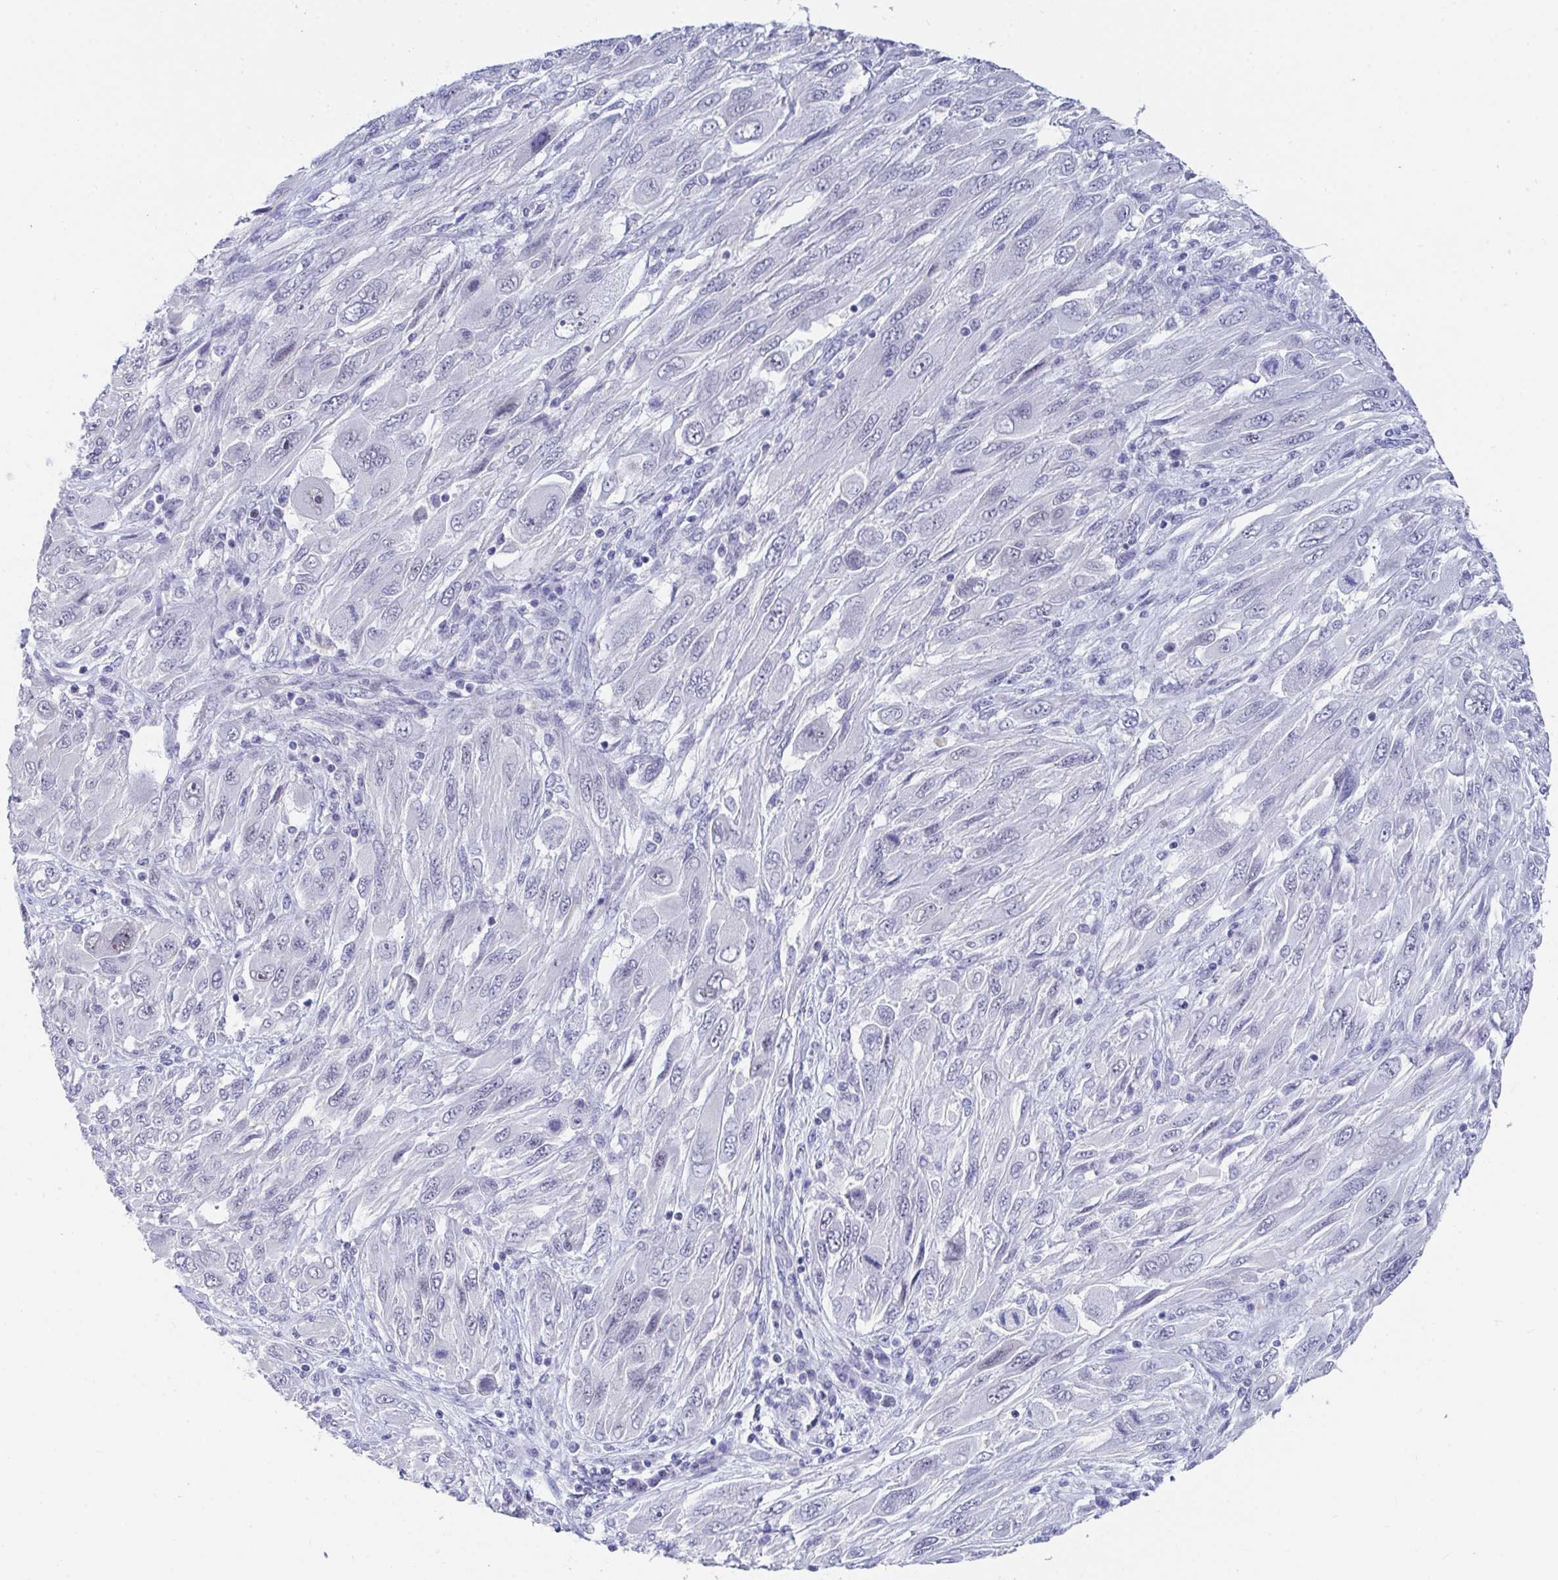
{"staining": {"intensity": "negative", "quantity": "none", "location": "none"}, "tissue": "melanoma", "cell_type": "Tumor cells", "image_type": "cancer", "snomed": [{"axis": "morphology", "description": "Malignant melanoma, NOS"}, {"axis": "topography", "description": "Skin"}], "caption": "Immunohistochemistry (IHC) histopathology image of neoplastic tissue: human malignant melanoma stained with DAB (3,3'-diaminobenzidine) demonstrates no significant protein expression in tumor cells. Brightfield microscopy of immunohistochemistry stained with DAB (brown) and hematoxylin (blue), captured at high magnification.", "gene": "DAOA", "patient": {"sex": "female", "age": 91}}